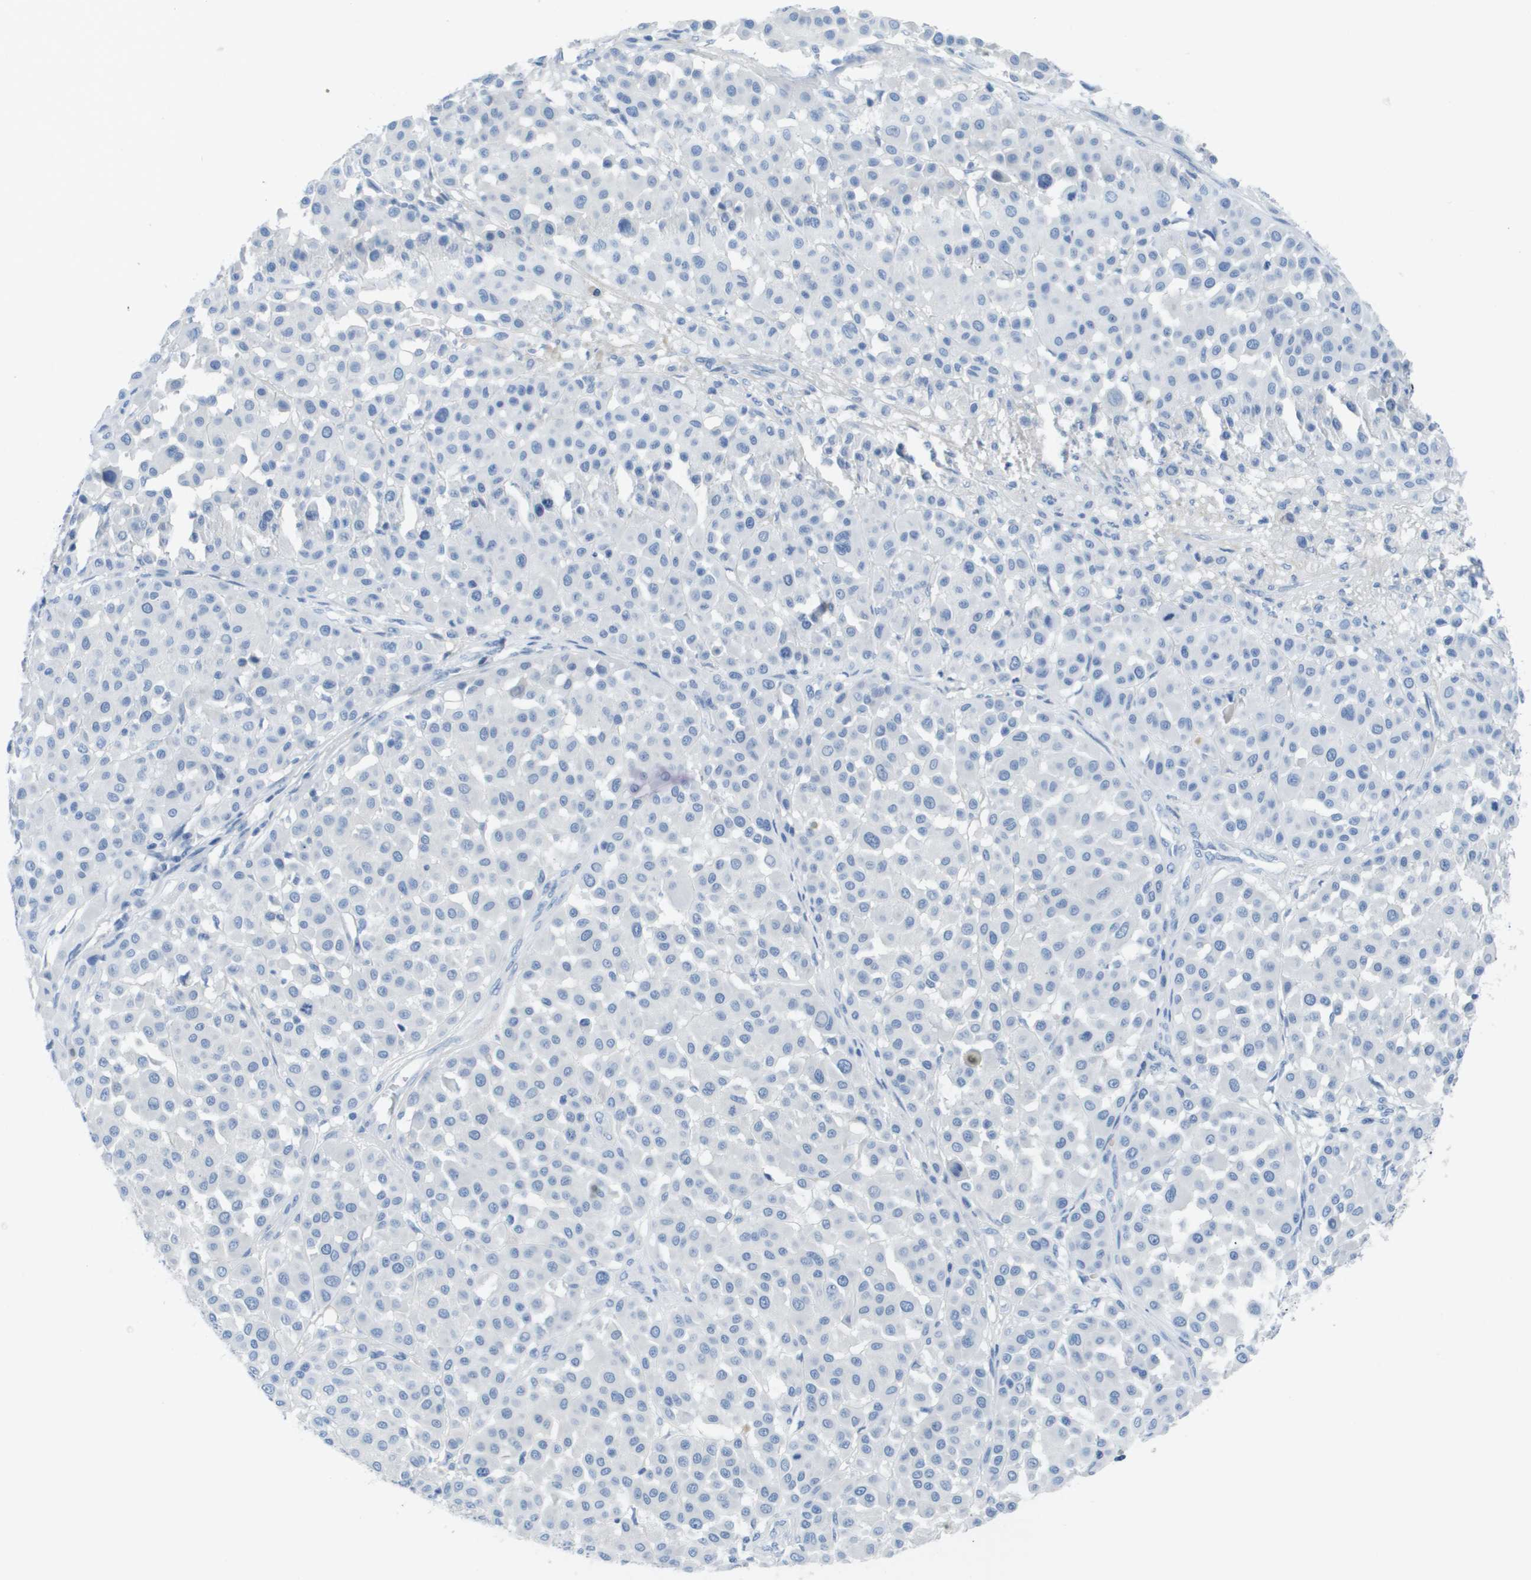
{"staining": {"intensity": "negative", "quantity": "none", "location": "none"}, "tissue": "melanoma", "cell_type": "Tumor cells", "image_type": "cancer", "snomed": [{"axis": "morphology", "description": "Malignant melanoma, Metastatic site"}, {"axis": "topography", "description": "Soft tissue"}], "caption": "Histopathology image shows no protein positivity in tumor cells of melanoma tissue. Nuclei are stained in blue.", "gene": "GPR18", "patient": {"sex": "male", "age": 41}}